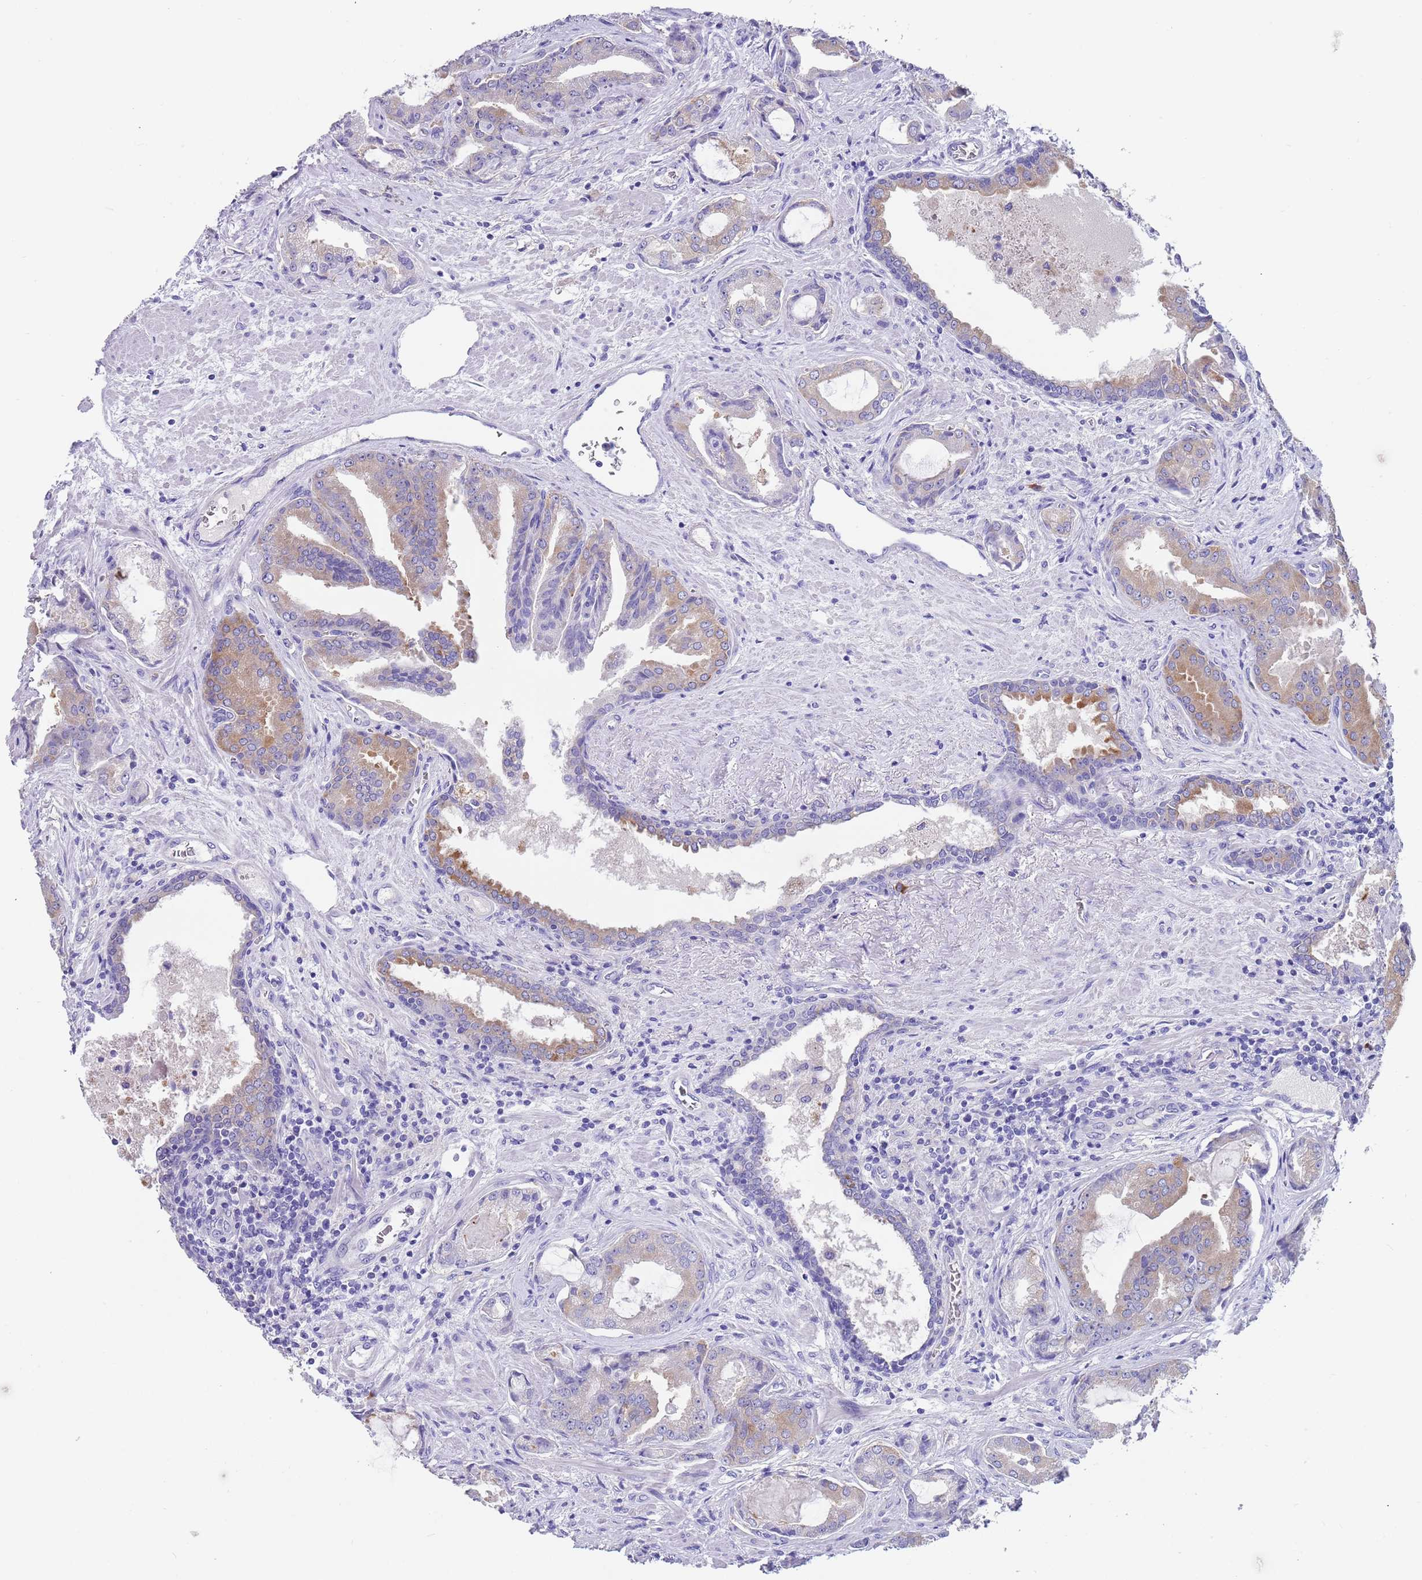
{"staining": {"intensity": "weak", "quantity": "25%-75%", "location": "cytoplasmic/membranous"}, "tissue": "prostate cancer", "cell_type": "Tumor cells", "image_type": "cancer", "snomed": [{"axis": "morphology", "description": "Adenocarcinoma, High grade"}, {"axis": "topography", "description": "Prostate"}], "caption": "Tumor cells show low levels of weak cytoplasmic/membranous staining in about 25%-75% of cells in prostate cancer.", "gene": "TYW1", "patient": {"sex": "male", "age": 68}}